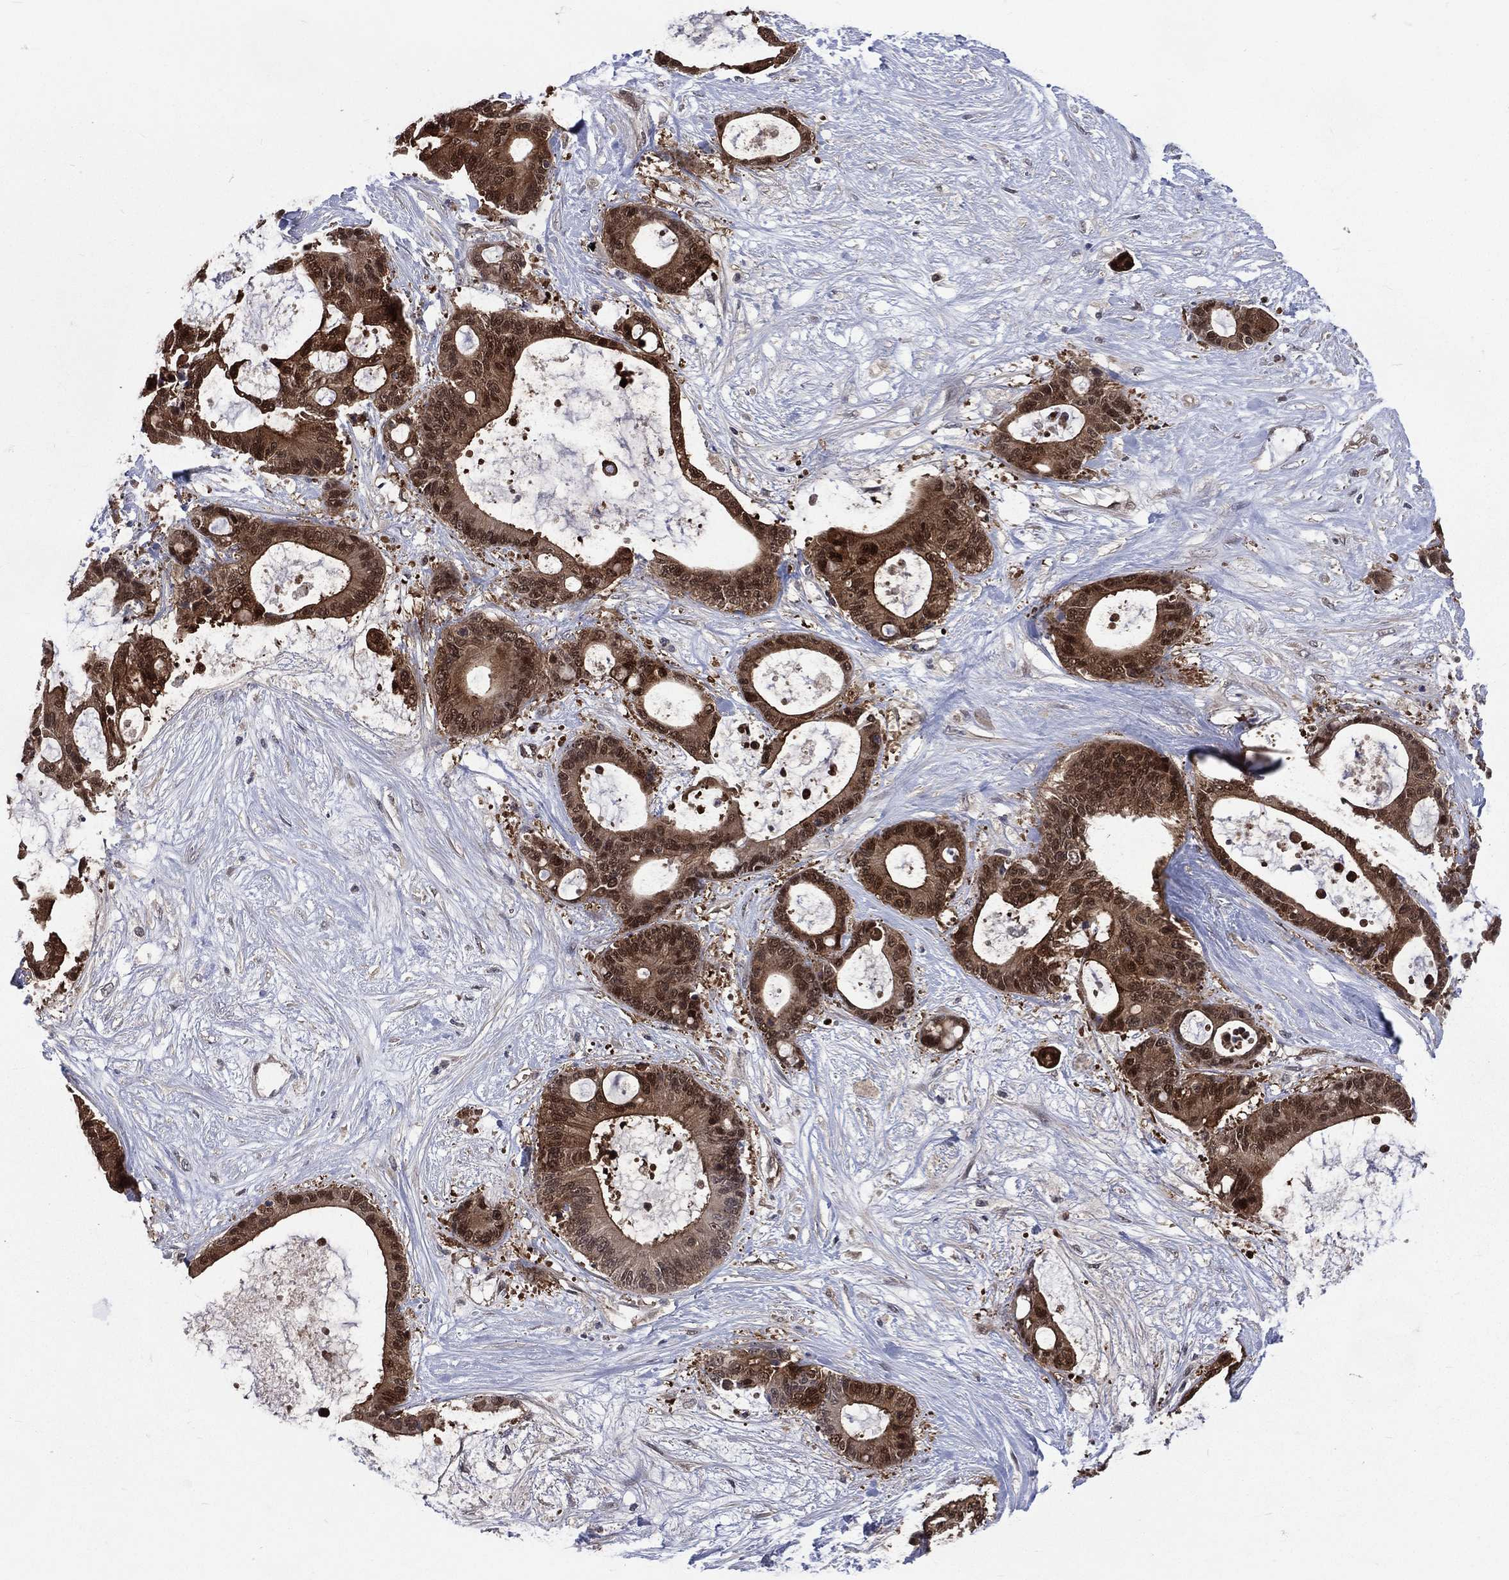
{"staining": {"intensity": "strong", "quantity": ">75%", "location": "cytoplasmic/membranous,nuclear"}, "tissue": "liver cancer", "cell_type": "Tumor cells", "image_type": "cancer", "snomed": [{"axis": "morphology", "description": "Normal tissue, NOS"}, {"axis": "morphology", "description": "Cholangiocarcinoma"}, {"axis": "topography", "description": "Liver"}, {"axis": "topography", "description": "Peripheral nerve tissue"}], "caption": "Protein staining of cholangiocarcinoma (liver) tissue reveals strong cytoplasmic/membranous and nuclear staining in approximately >75% of tumor cells. (Stains: DAB in brown, nuclei in blue, Microscopy: brightfield microscopy at high magnification).", "gene": "MTAP", "patient": {"sex": "female", "age": 73}}